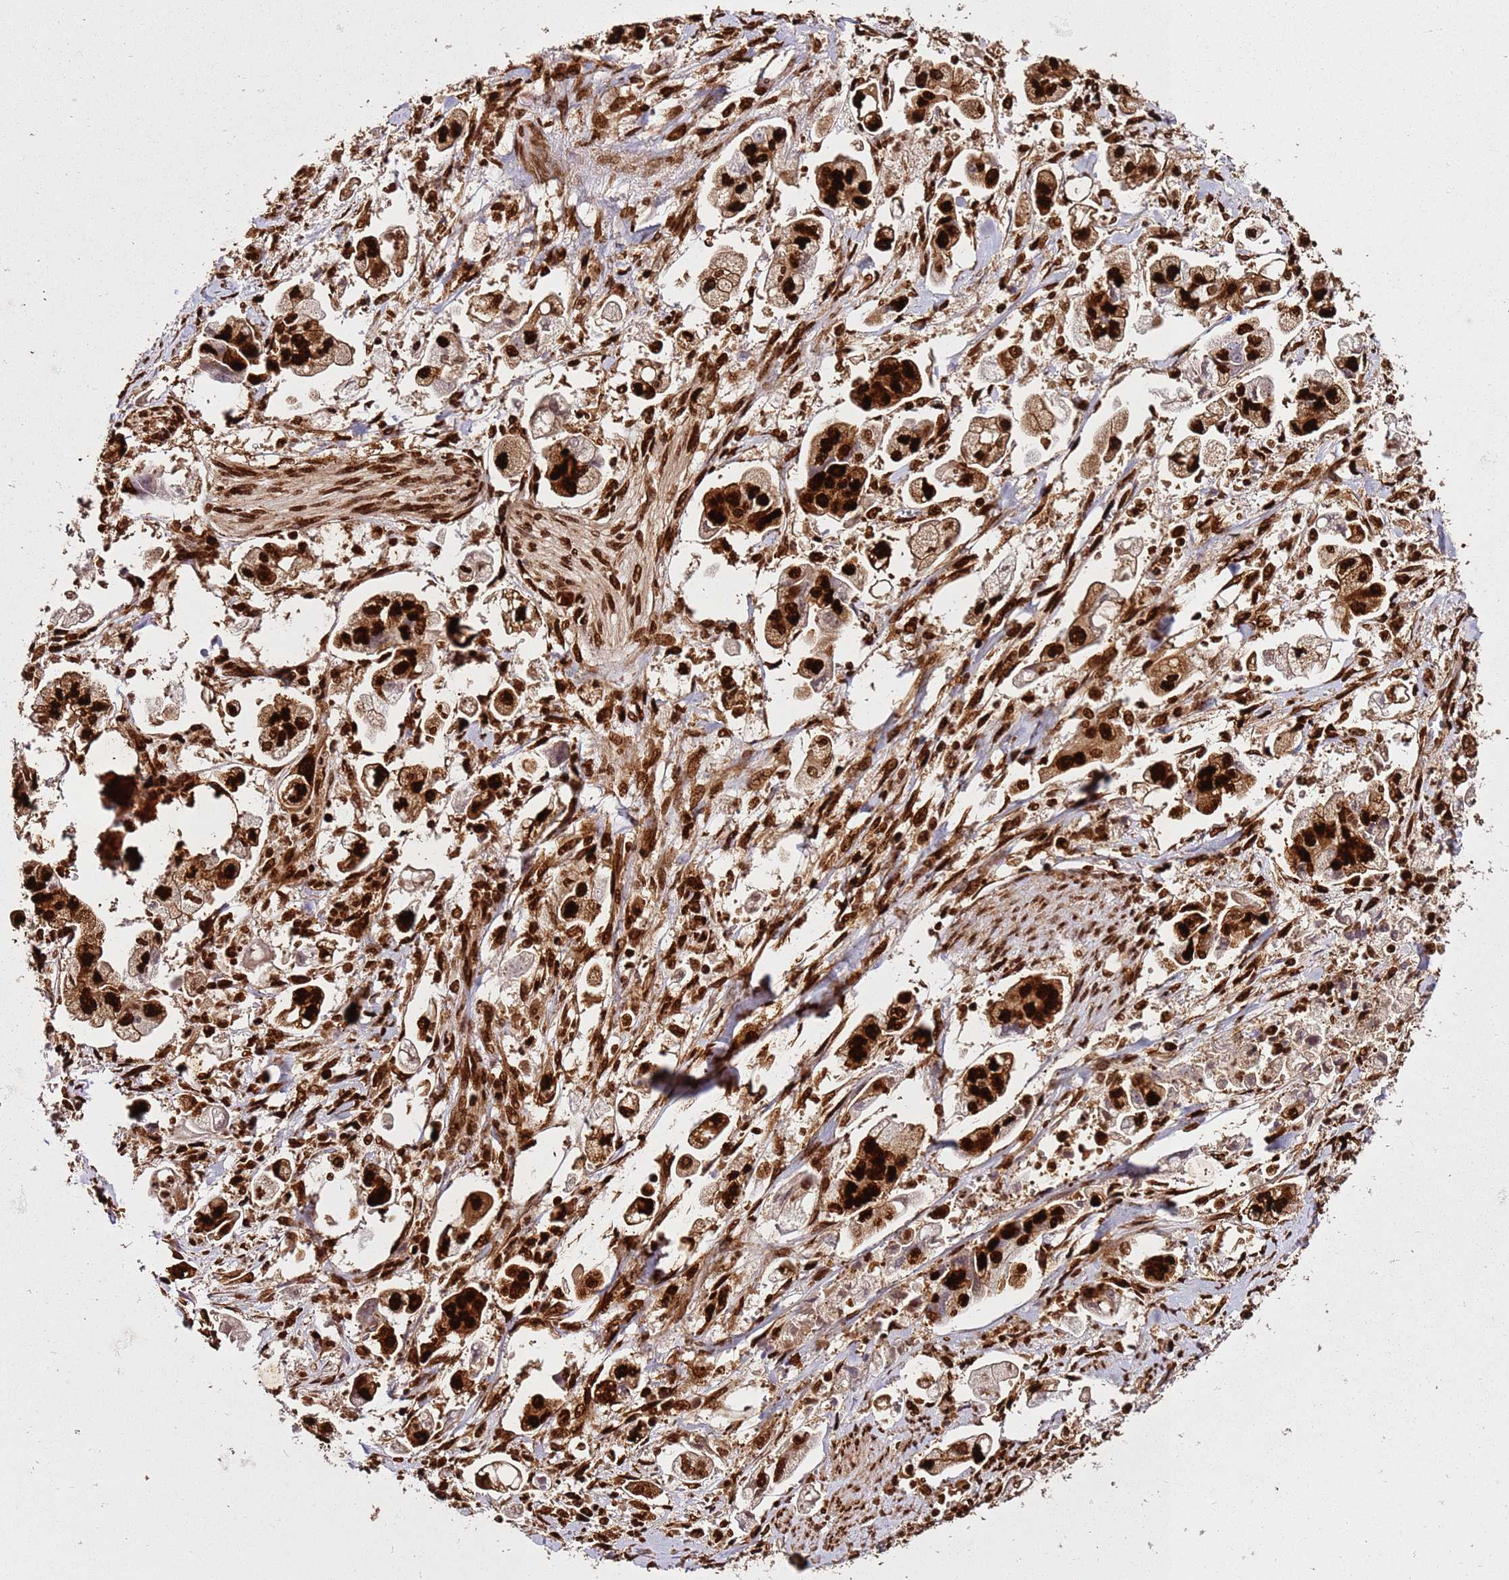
{"staining": {"intensity": "strong", "quantity": ">75%", "location": "nuclear"}, "tissue": "stomach cancer", "cell_type": "Tumor cells", "image_type": "cancer", "snomed": [{"axis": "morphology", "description": "Adenocarcinoma, NOS"}, {"axis": "topography", "description": "Stomach"}], "caption": "Strong nuclear expression is appreciated in about >75% of tumor cells in stomach adenocarcinoma.", "gene": "HNRNPAB", "patient": {"sex": "male", "age": 62}}